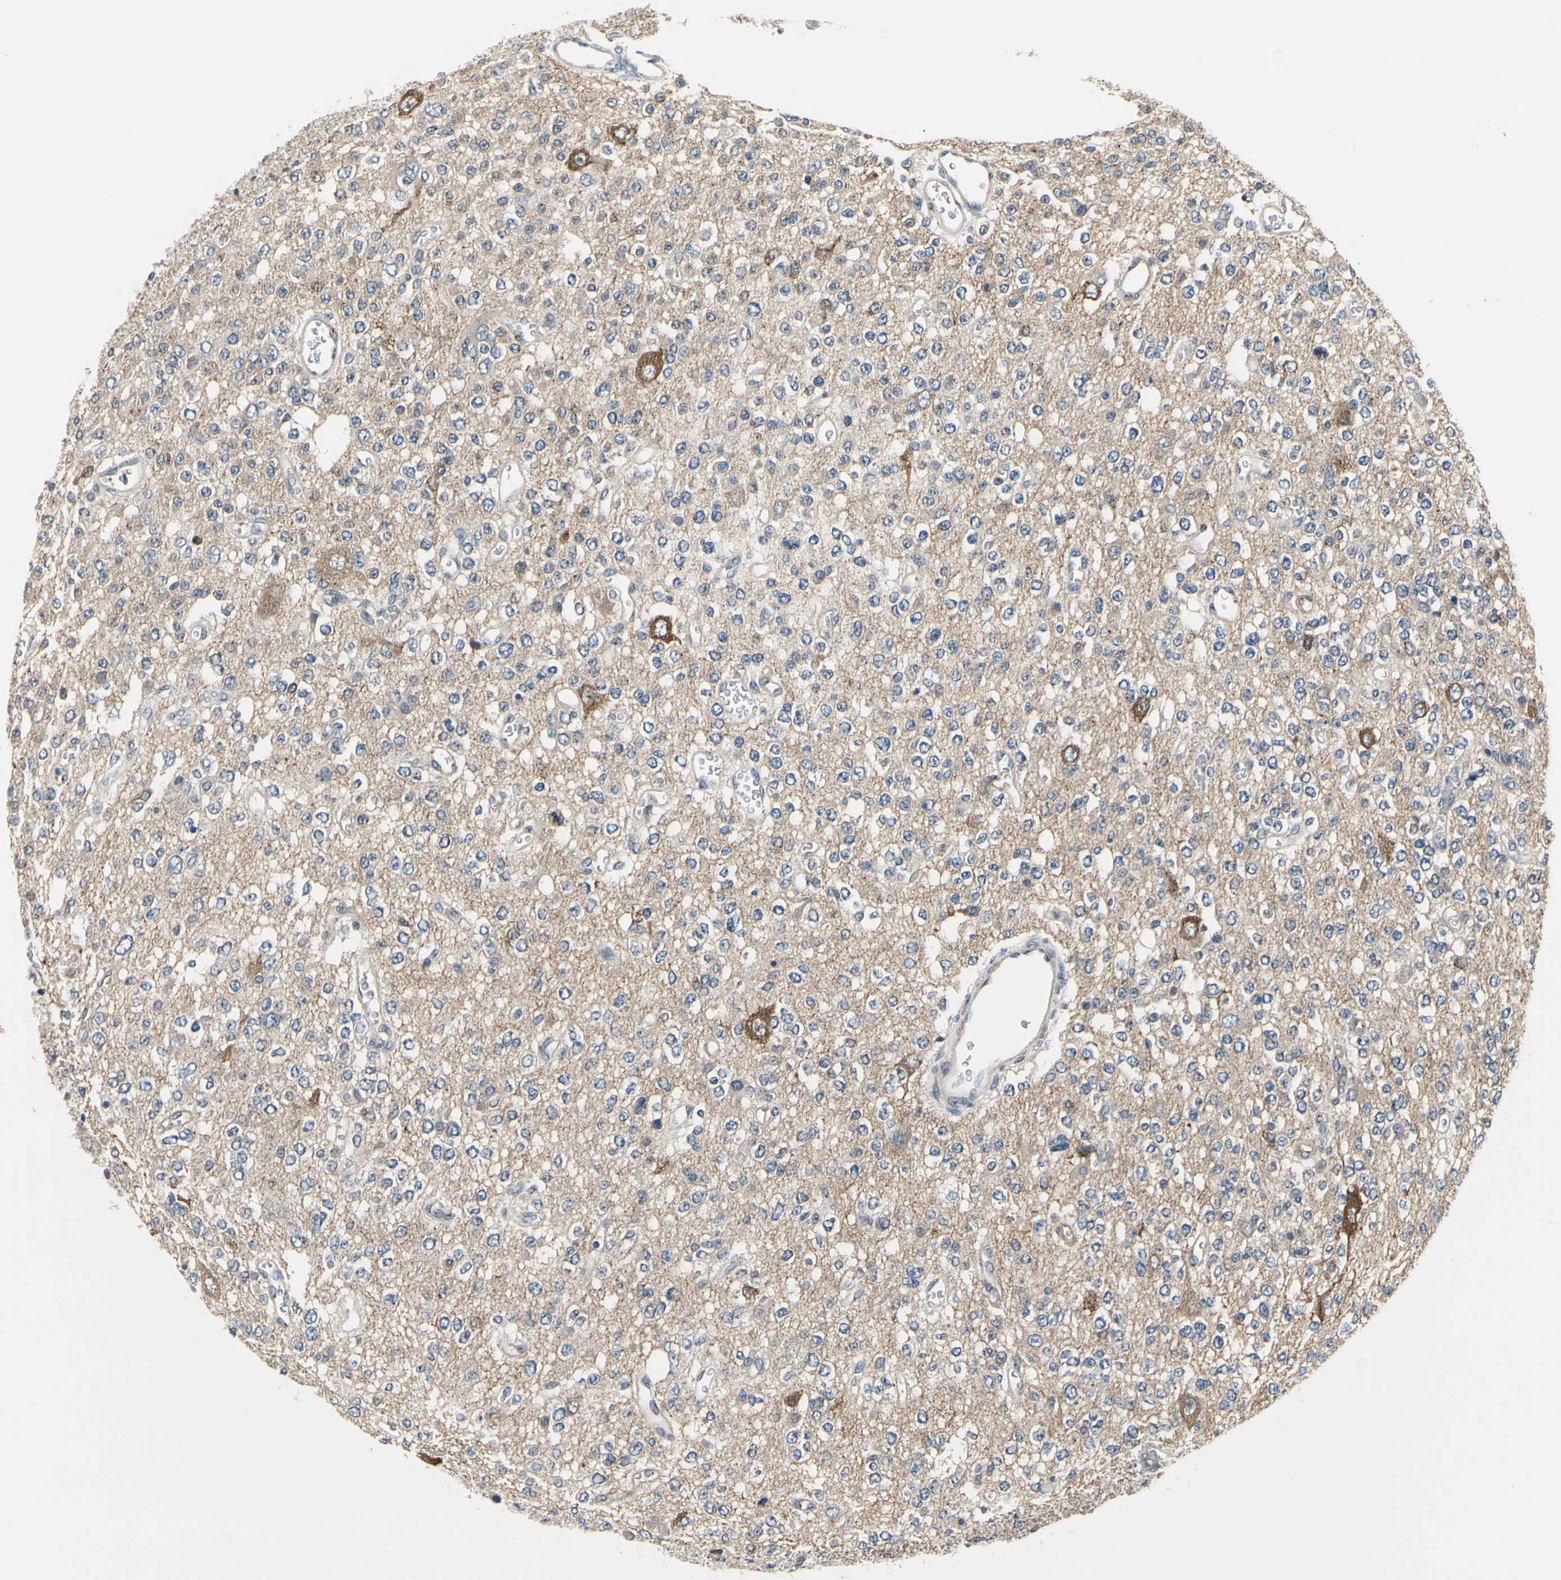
{"staining": {"intensity": "weak", "quantity": "25%-75%", "location": "cytoplasmic/membranous"}, "tissue": "glioma", "cell_type": "Tumor cells", "image_type": "cancer", "snomed": [{"axis": "morphology", "description": "Glioma, malignant, Low grade"}, {"axis": "topography", "description": "Brain"}], "caption": "This histopathology image reveals glioma stained with immunohistochemistry (IHC) to label a protein in brown. The cytoplasmic/membranous of tumor cells show weak positivity for the protein. Nuclei are counter-stained blue.", "gene": "PRKAR2B", "patient": {"sex": "male", "age": 38}}